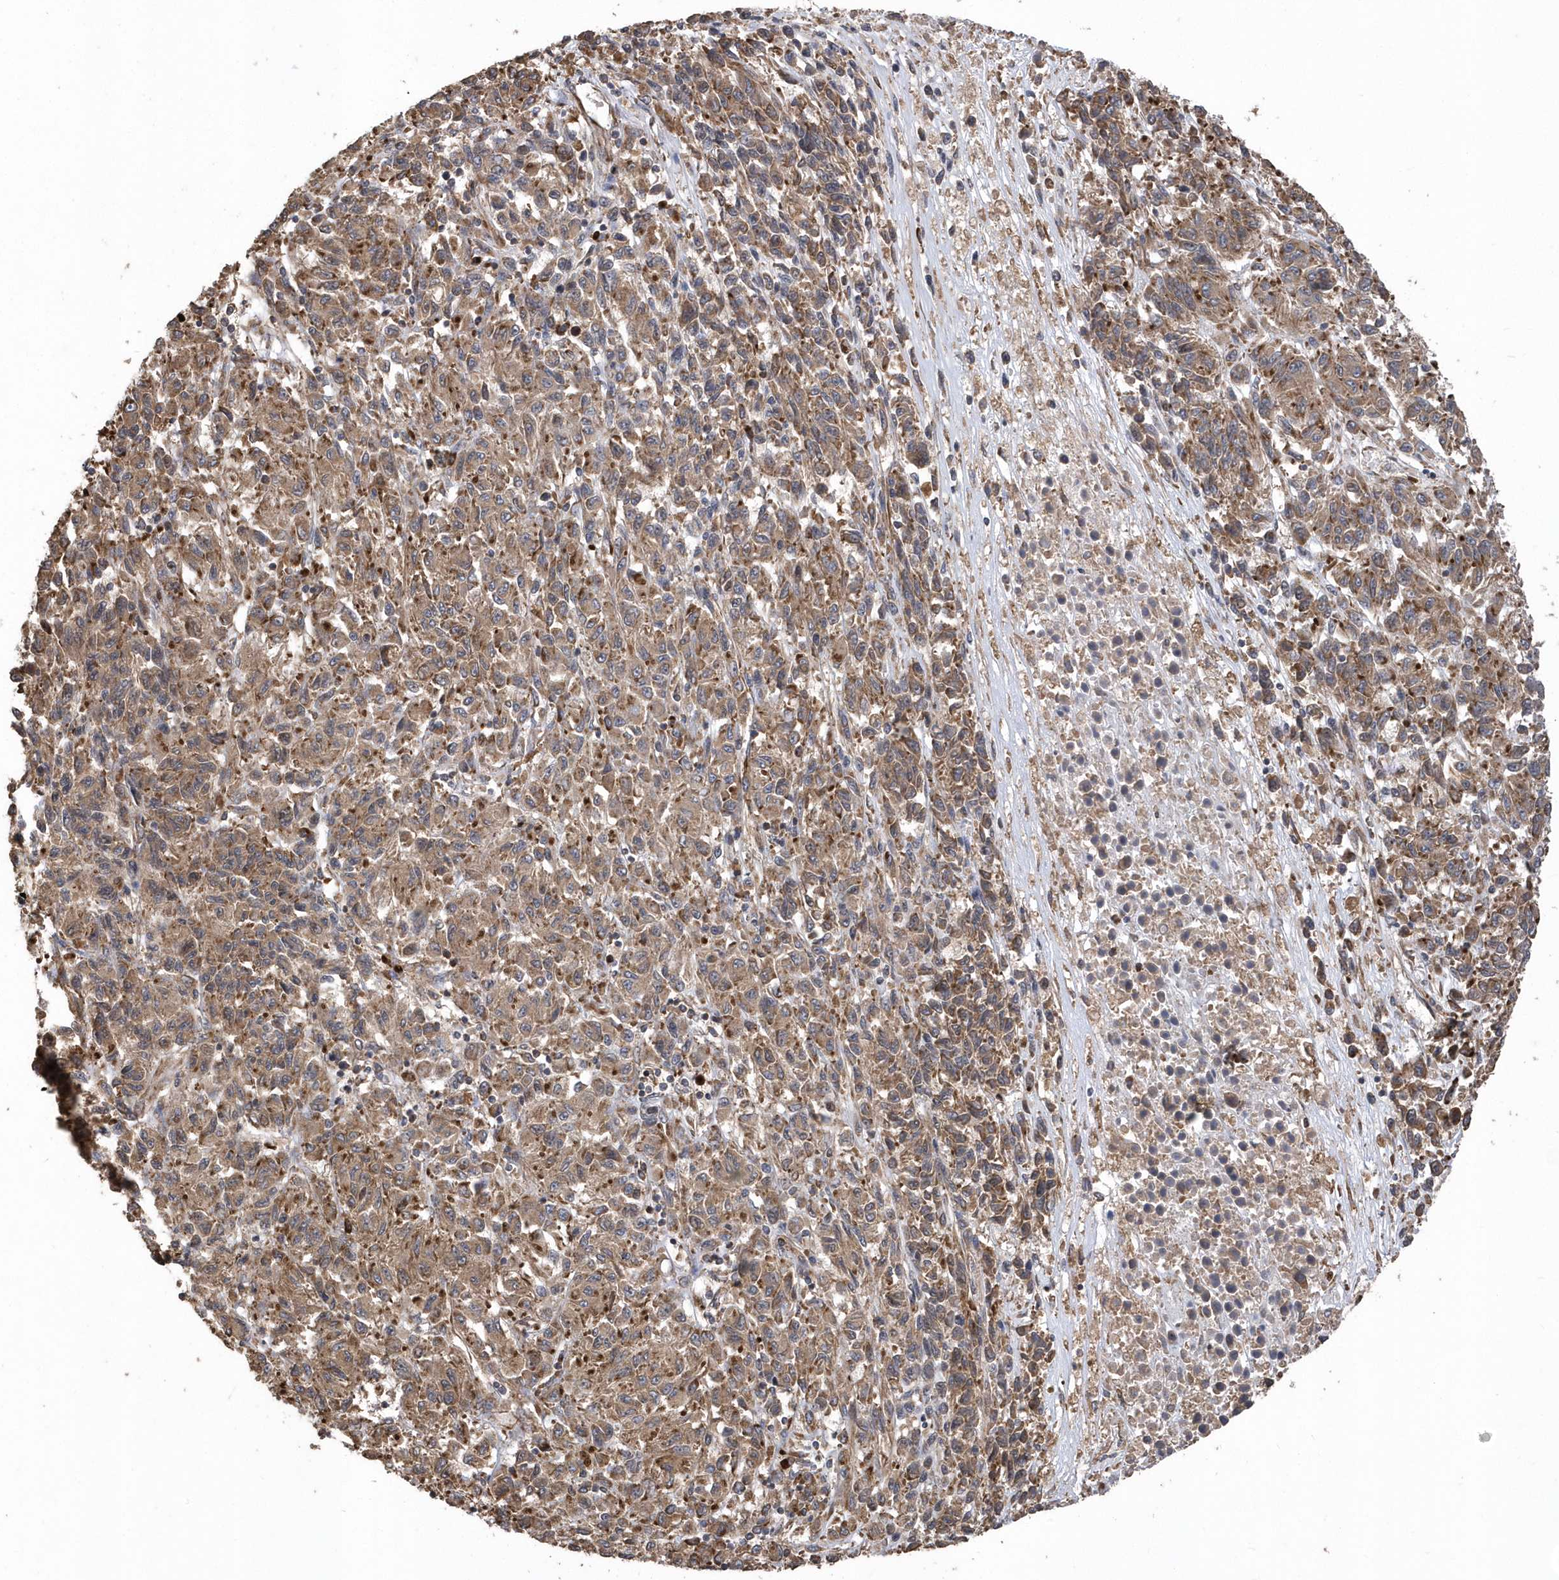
{"staining": {"intensity": "moderate", "quantity": ">75%", "location": "cytoplasmic/membranous"}, "tissue": "melanoma", "cell_type": "Tumor cells", "image_type": "cancer", "snomed": [{"axis": "morphology", "description": "Malignant melanoma, Metastatic site"}, {"axis": "topography", "description": "Lung"}], "caption": "Brown immunohistochemical staining in melanoma reveals moderate cytoplasmic/membranous staining in about >75% of tumor cells. Immunohistochemistry (ihc) stains the protein of interest in brown and the nuclei are stained blue.", "gene": "WASHC5", "patient": {"sex": "male", "age": 64}}